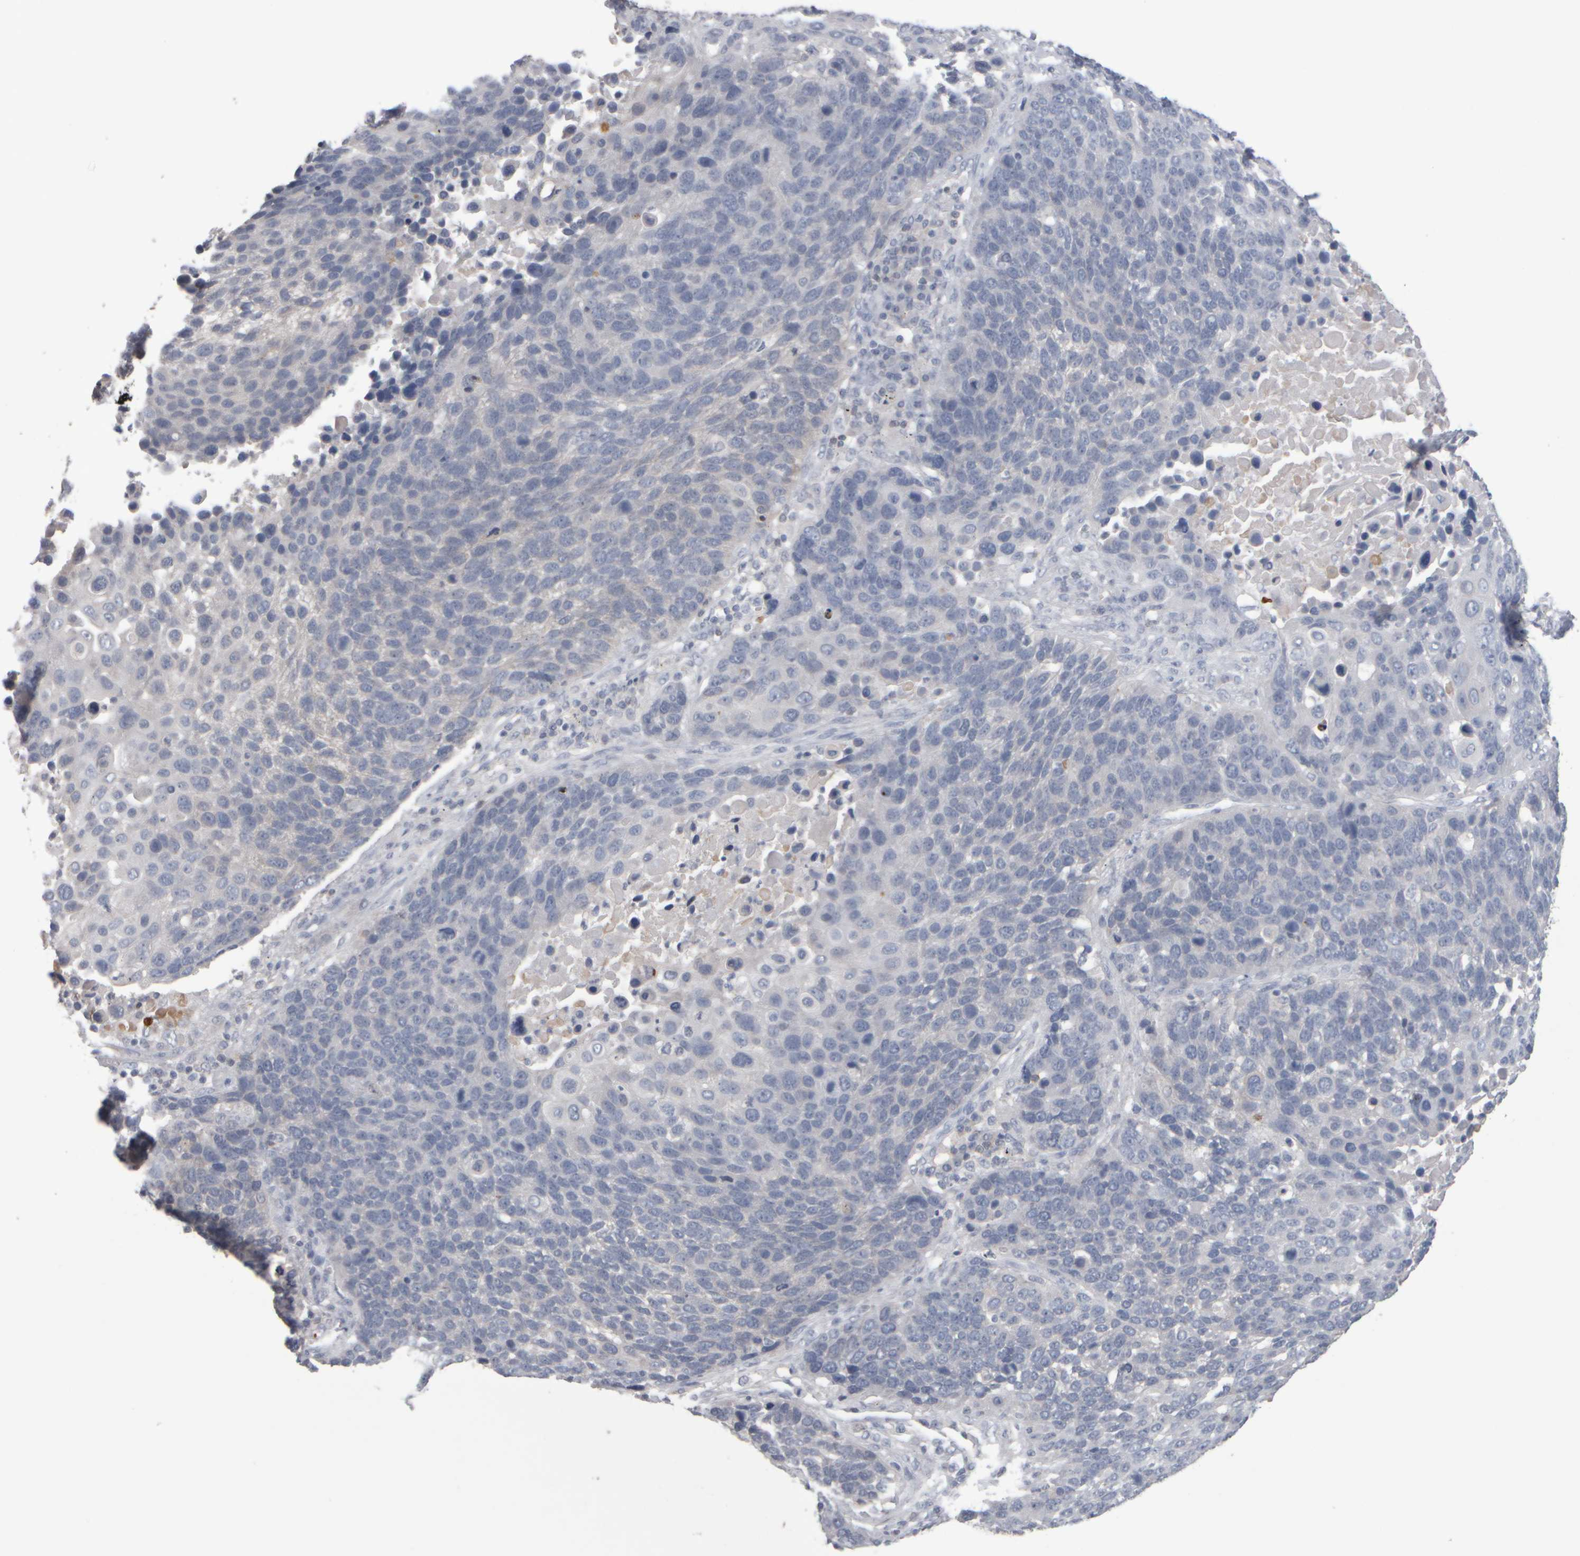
{"staining": {"intensity": "negative", "quantity": "none", "location": "none"}, "tissue": "lung cancer", "cell_type": "Tumor cells", "image_type": "cancer", "snomed": [{"axis": "morphology", "description": "Squamous cell carcinoma, NOS"}, {"axis": "topography", "description": "Lung"}], "caption": "Immunohistochemistry (IHC) photomicrograph of neoplastic tissue: human lung cancer stained with DAB exhibits no significant protein positivity in tumor cells. The staining is performed using DAB brown chromogen with nuclei counter-stained in using hematoxylin.", "gene": "EPHX2", "patient": {"sex": "male", "age": 66}}